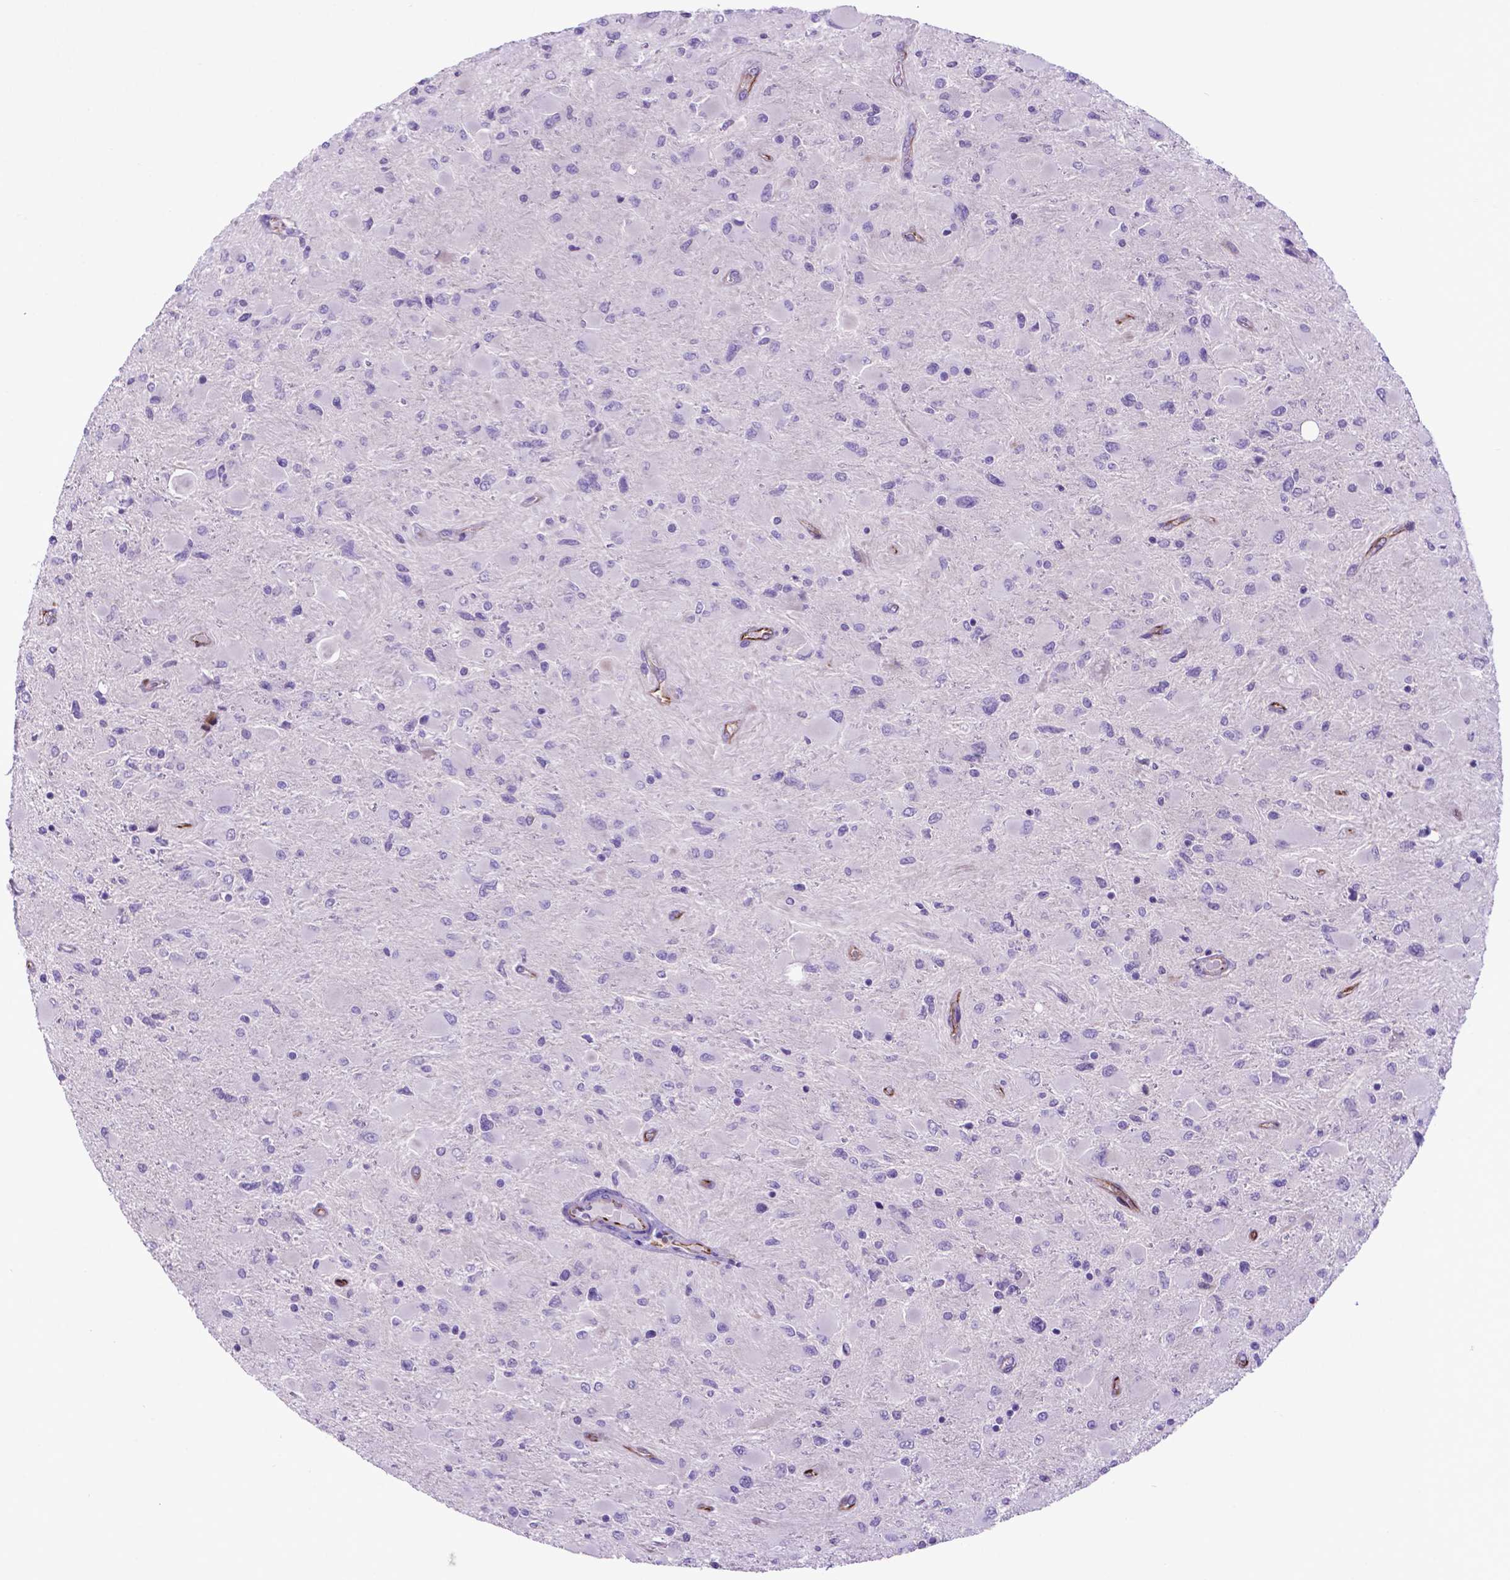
{"staining": {"intensity": "negative", "quantity": "none", "location": "none"}, "tissue": "glioma", "cell_type": "Tumor cells", "image_type": "cancer", "snomed": [{"axis": "morphology", "description": "Glioma, malignant, High grade"}, {"axis": "topography", "description": "Cerebral cortex"}], "caption": "Immunohistochemistry (IHC) of glioma demonstrates no positivity in tumor cells. (DAB IHC, high magnification).", "gene": "LZTR1", "patient": {"sex": "female", "age": 36}}